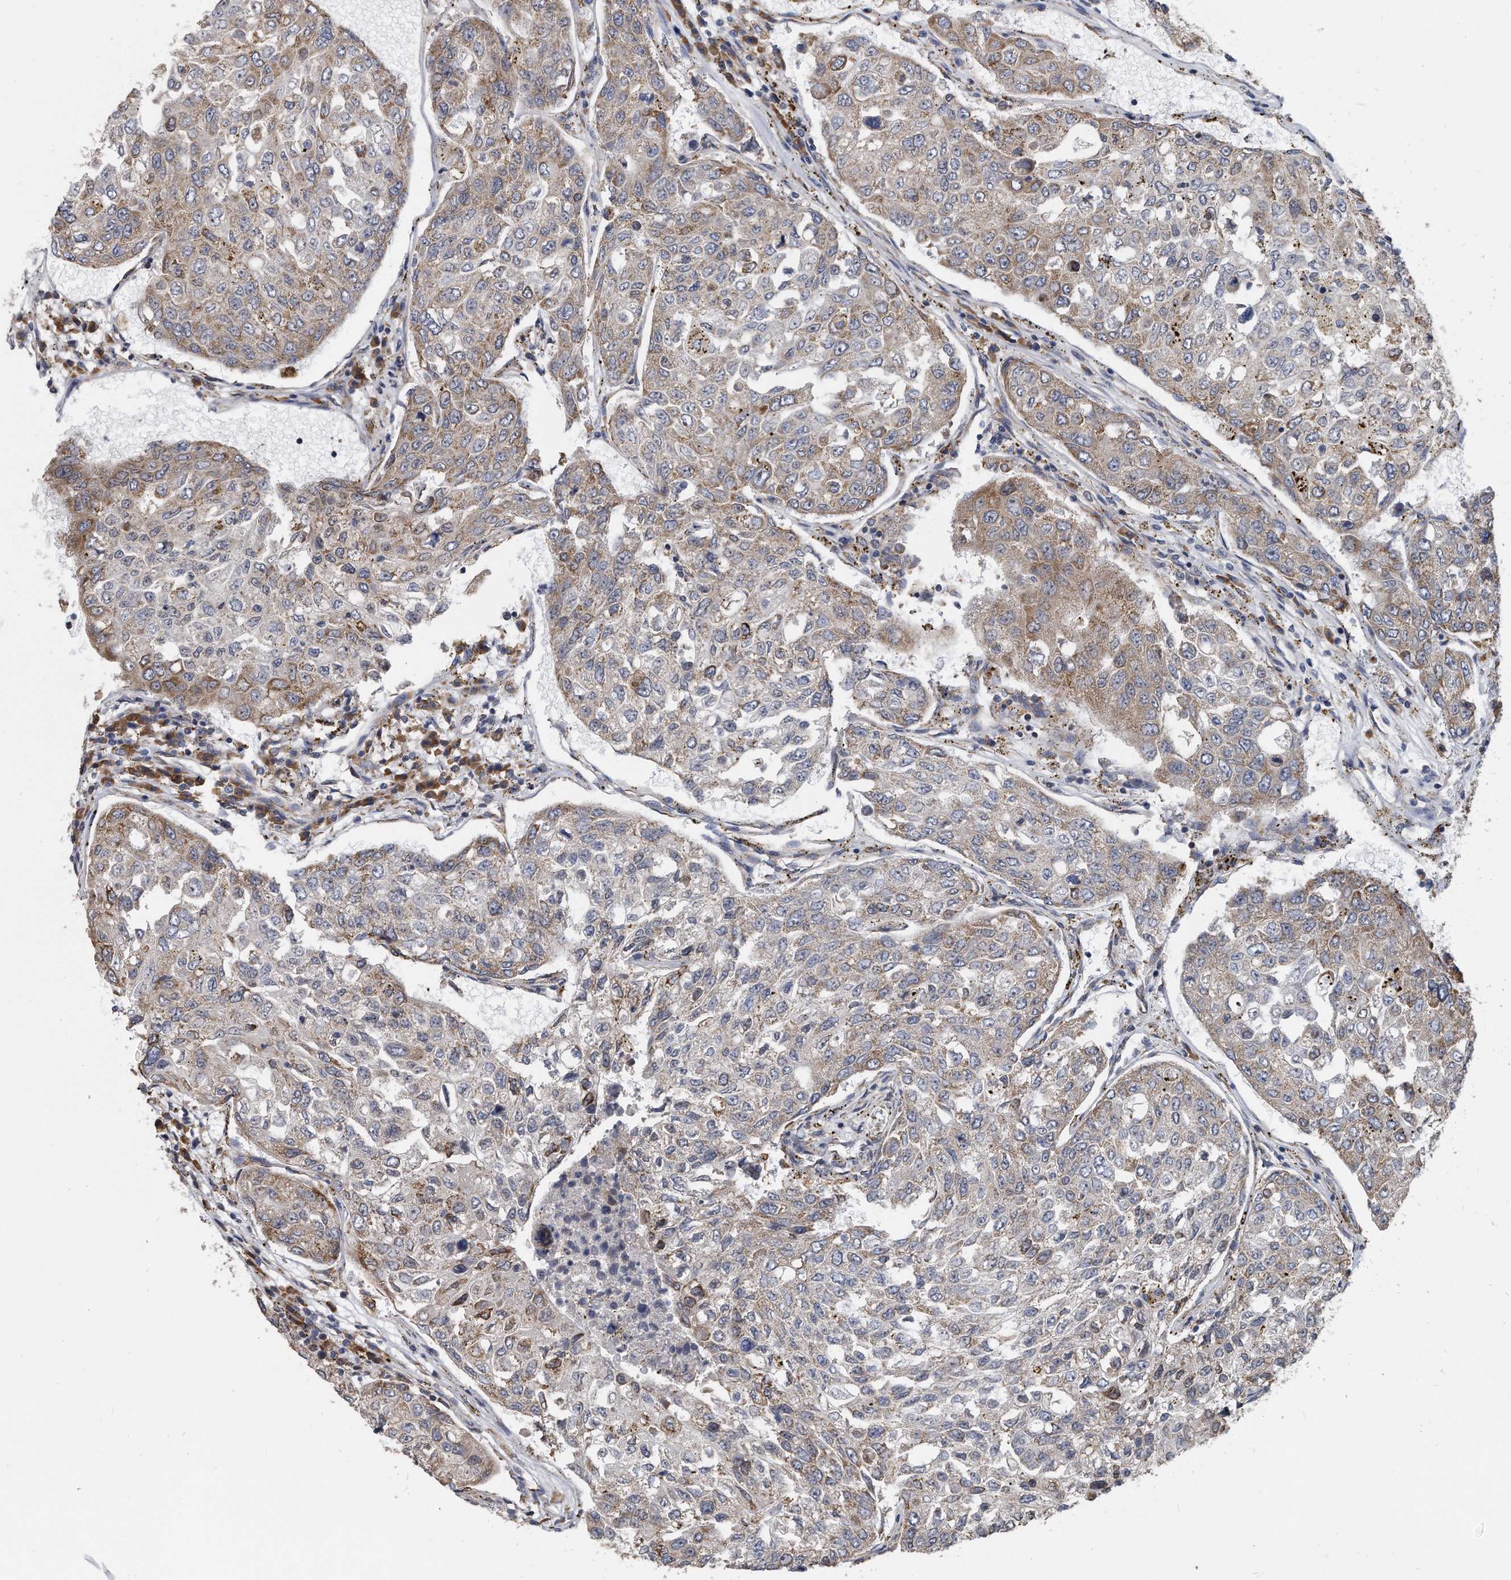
{"staining": {"intensity": "weak", "quantity": "25%-75%", "location": "cytoplasmic/membranous"}, "tissue": "urothelial cancer", "cell_type": "Tumor cells", "image_type": "cancer", "snomed": [{"axis": "morphology", "description": "Urothelial carcinoma, High grade"}, {"axis": "topography", "description": "Lymph node"}, {"axis": "topography", "description": "Urinary bladder"}], "caption": "This histopathology image demonstrates urothelial carcinoma (high-grade) stained with immunohistochemistry to label a protein in brown. The cytoplasmic/membranous of tumor cells show weak positivity for the protein. Nuclei are counter-stained blue.", "gene": "CCDC47", "patient": {"sex": "male", "age": 51}}